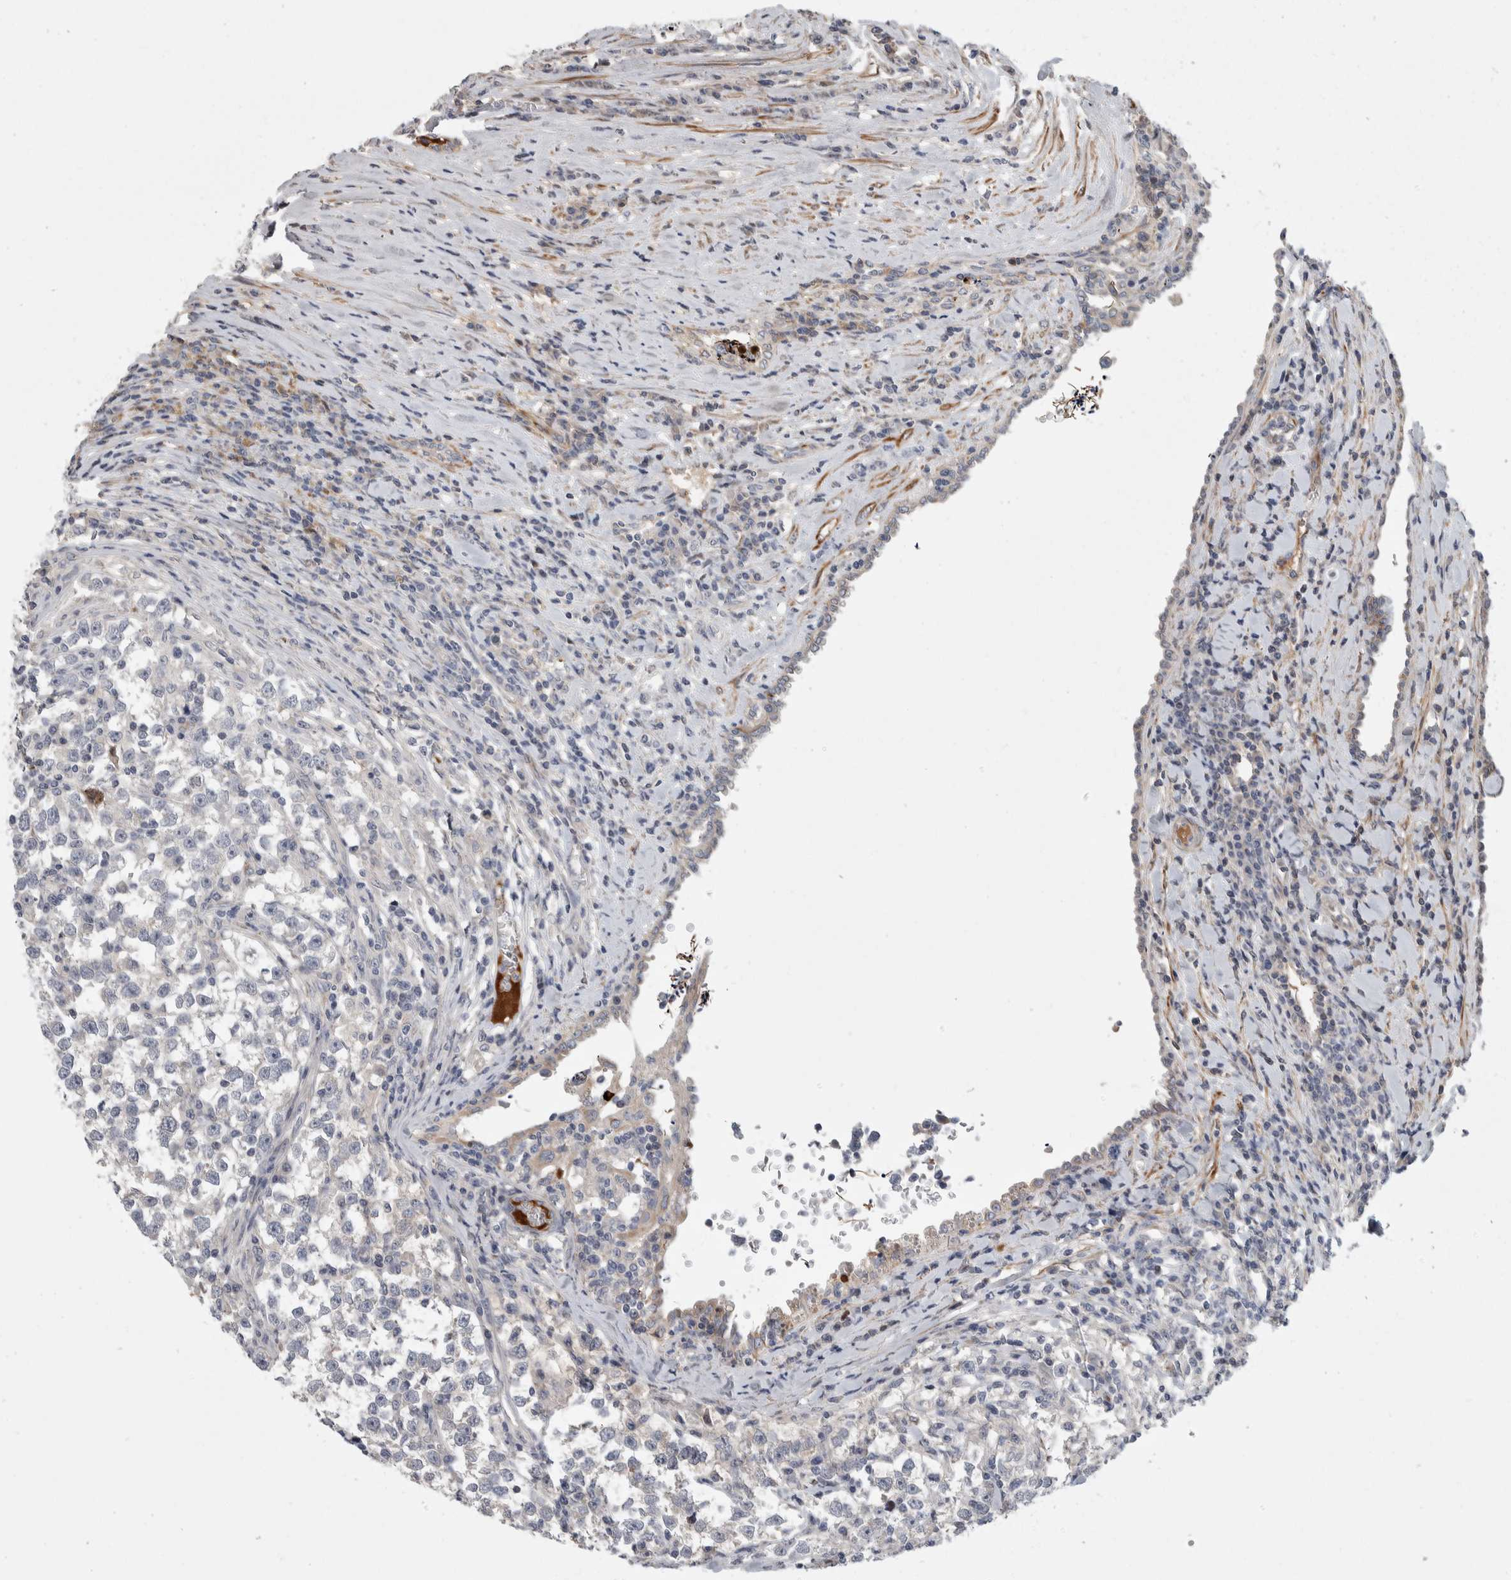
{"staining": {"intensity": "negative", "quantity": "none", "location": "none"}, "tissue": "testis cancer", "cell_type": "Tumor cells", "image_type": "cancer", "snomed": [{"axis": "morphology", "description": "Normal tissue, NOS"}, {"axis": "morphology", "description": "Seminoma, NOS"}, {"axis": "topography", "description": "Testis"}], "caption": "The micrograph reveals no significant expression in tumor cells of seminoma (testis). (Brightfield microscopy of DAB (3,3'-diaminobenzidine) immunohistochemistry at high magnification).", "gene": "PSMG3", "patient": {"sex": "male", "age": 43}}